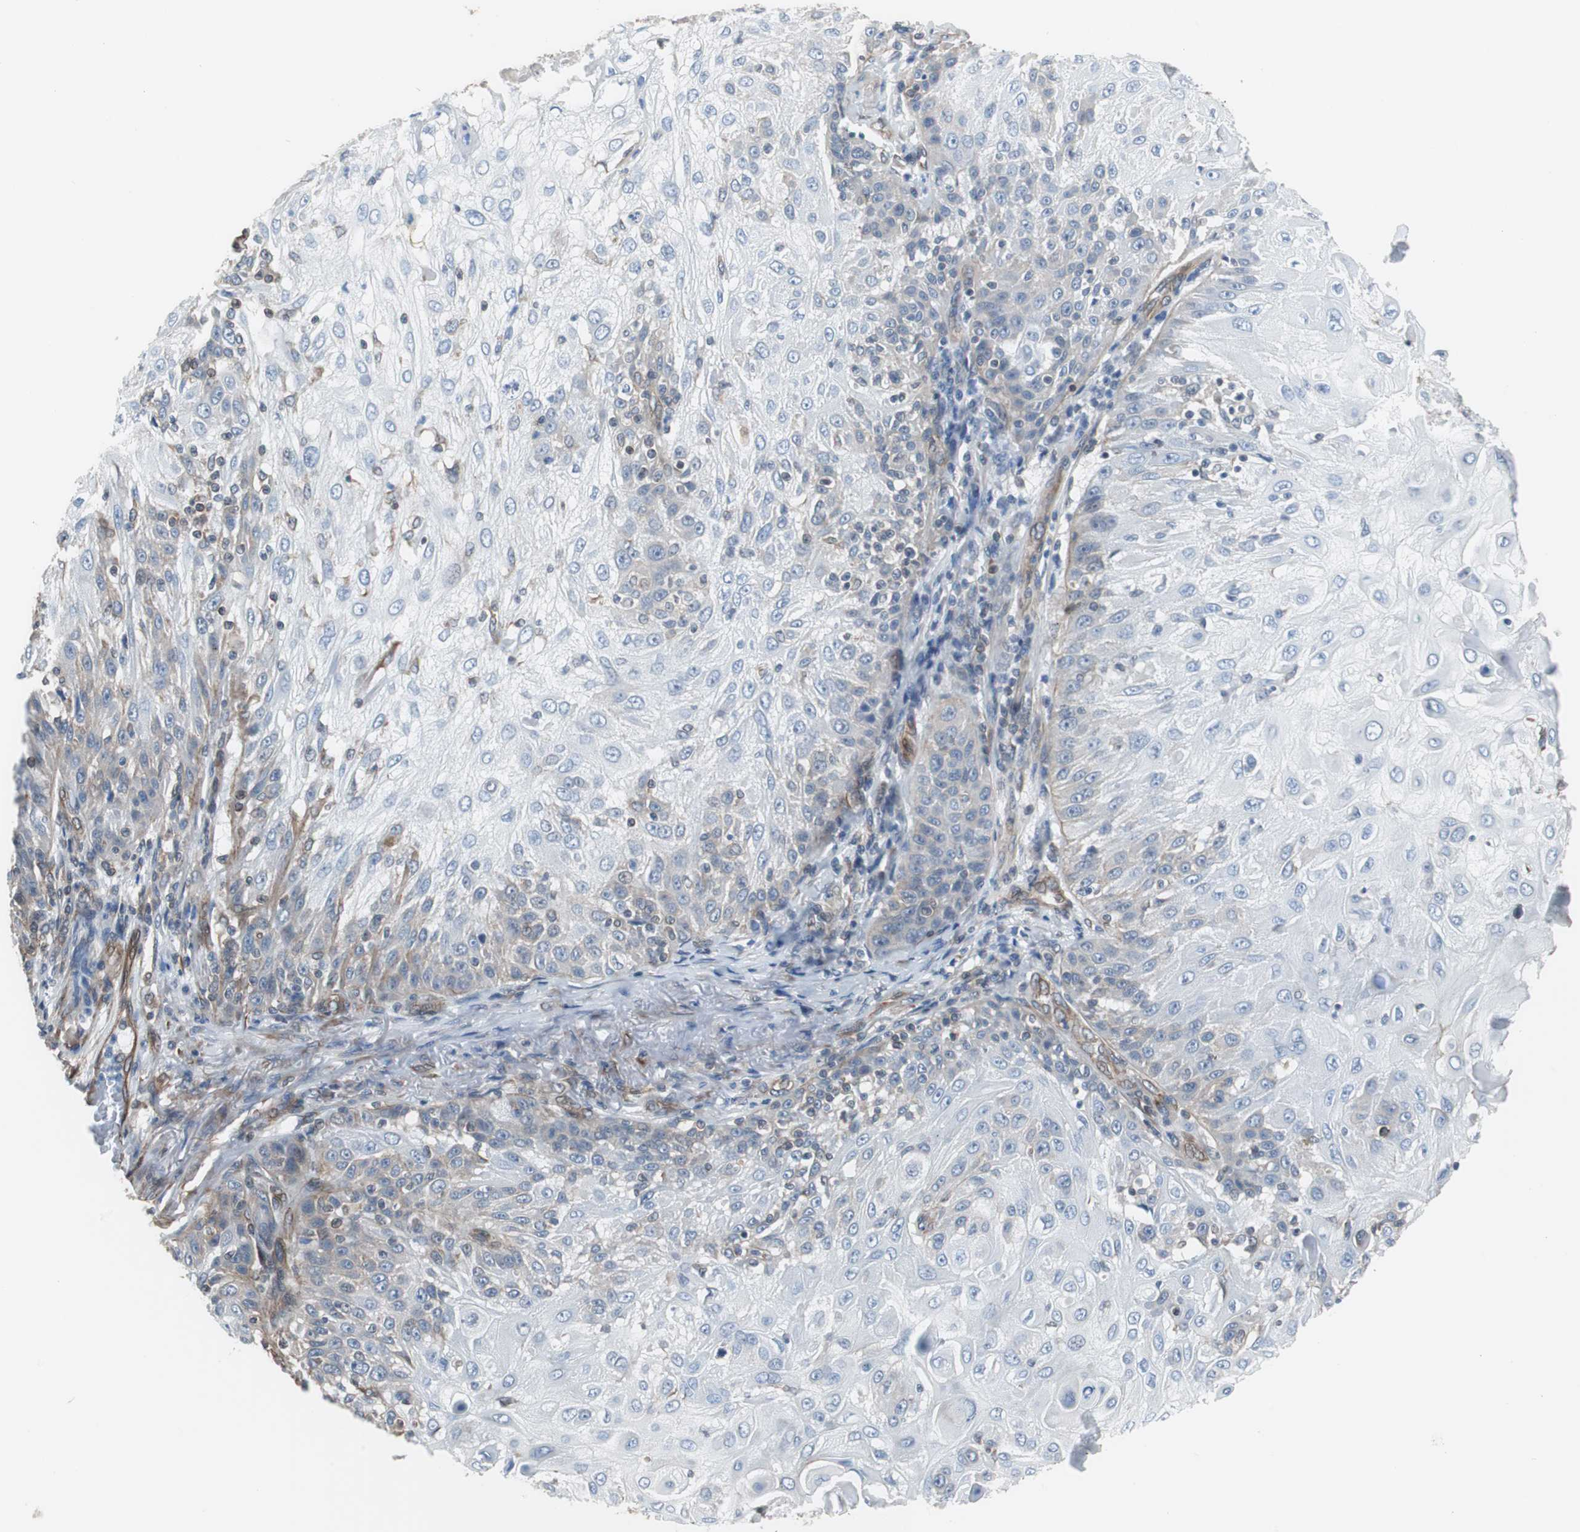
{"staining": {"intensity": "weak", "quantity": "<25%", "location": "cytoplasmic/membranous"}, "tissue": "skin cancer", "cell_type": "Tumor cells", "image_type": "cancer", "snomed": [{"axis": "morphology", "description": "Normal tissue, NOS"}, {"axis": "morphology", "description": "Squamous cell carcinoma, NOS"}, {"axis": "topography", "description": "Skin"}], "caption": "The micrograph exhibits no significant positivity in tumor cells of skin cancer.", "gene": "KIF3B", "patient": {"sex": "female", "age": 83}}